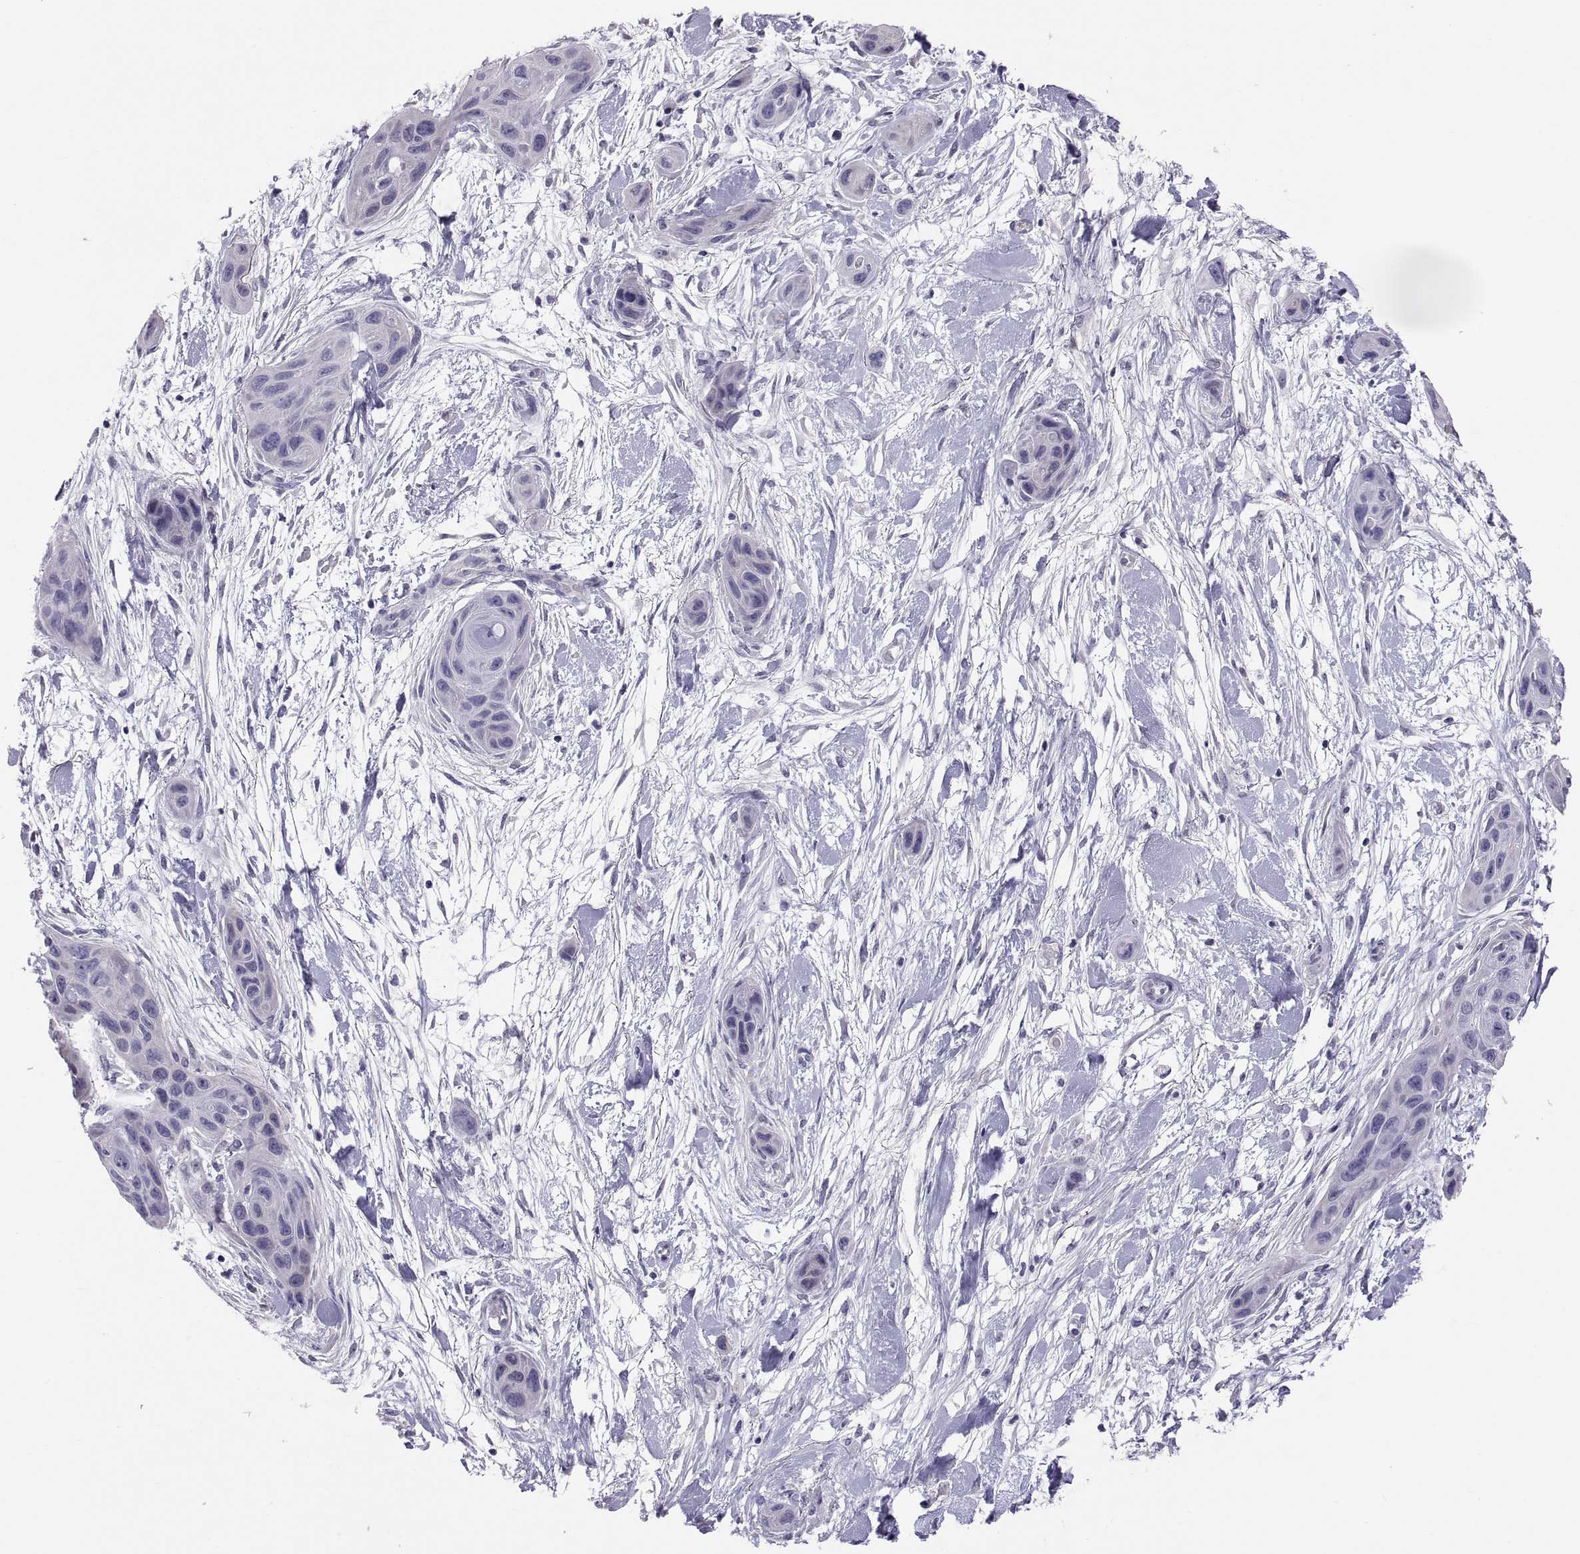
{"staining": {"intensity": "negative", "quantity": "none", "location": "none"}, "tissue": "skin cancer", "cell_type": "Tumor cells", "image_type": "cancer", "snomed": [{"axis": "morphology", "description": "Squamous cell carcinoma, NOS"}, {"axis": "topography", "description": "Skin"}], "caption": "Immunohistochemistry (IHC) histopathology image of neoplastic tissue: skin squamous cell carcinoma stained with DAB reveals no significant protein staining in tumor cells.", "gene": "FAM170A", "patient": {"sex": "male", "age": 79}}